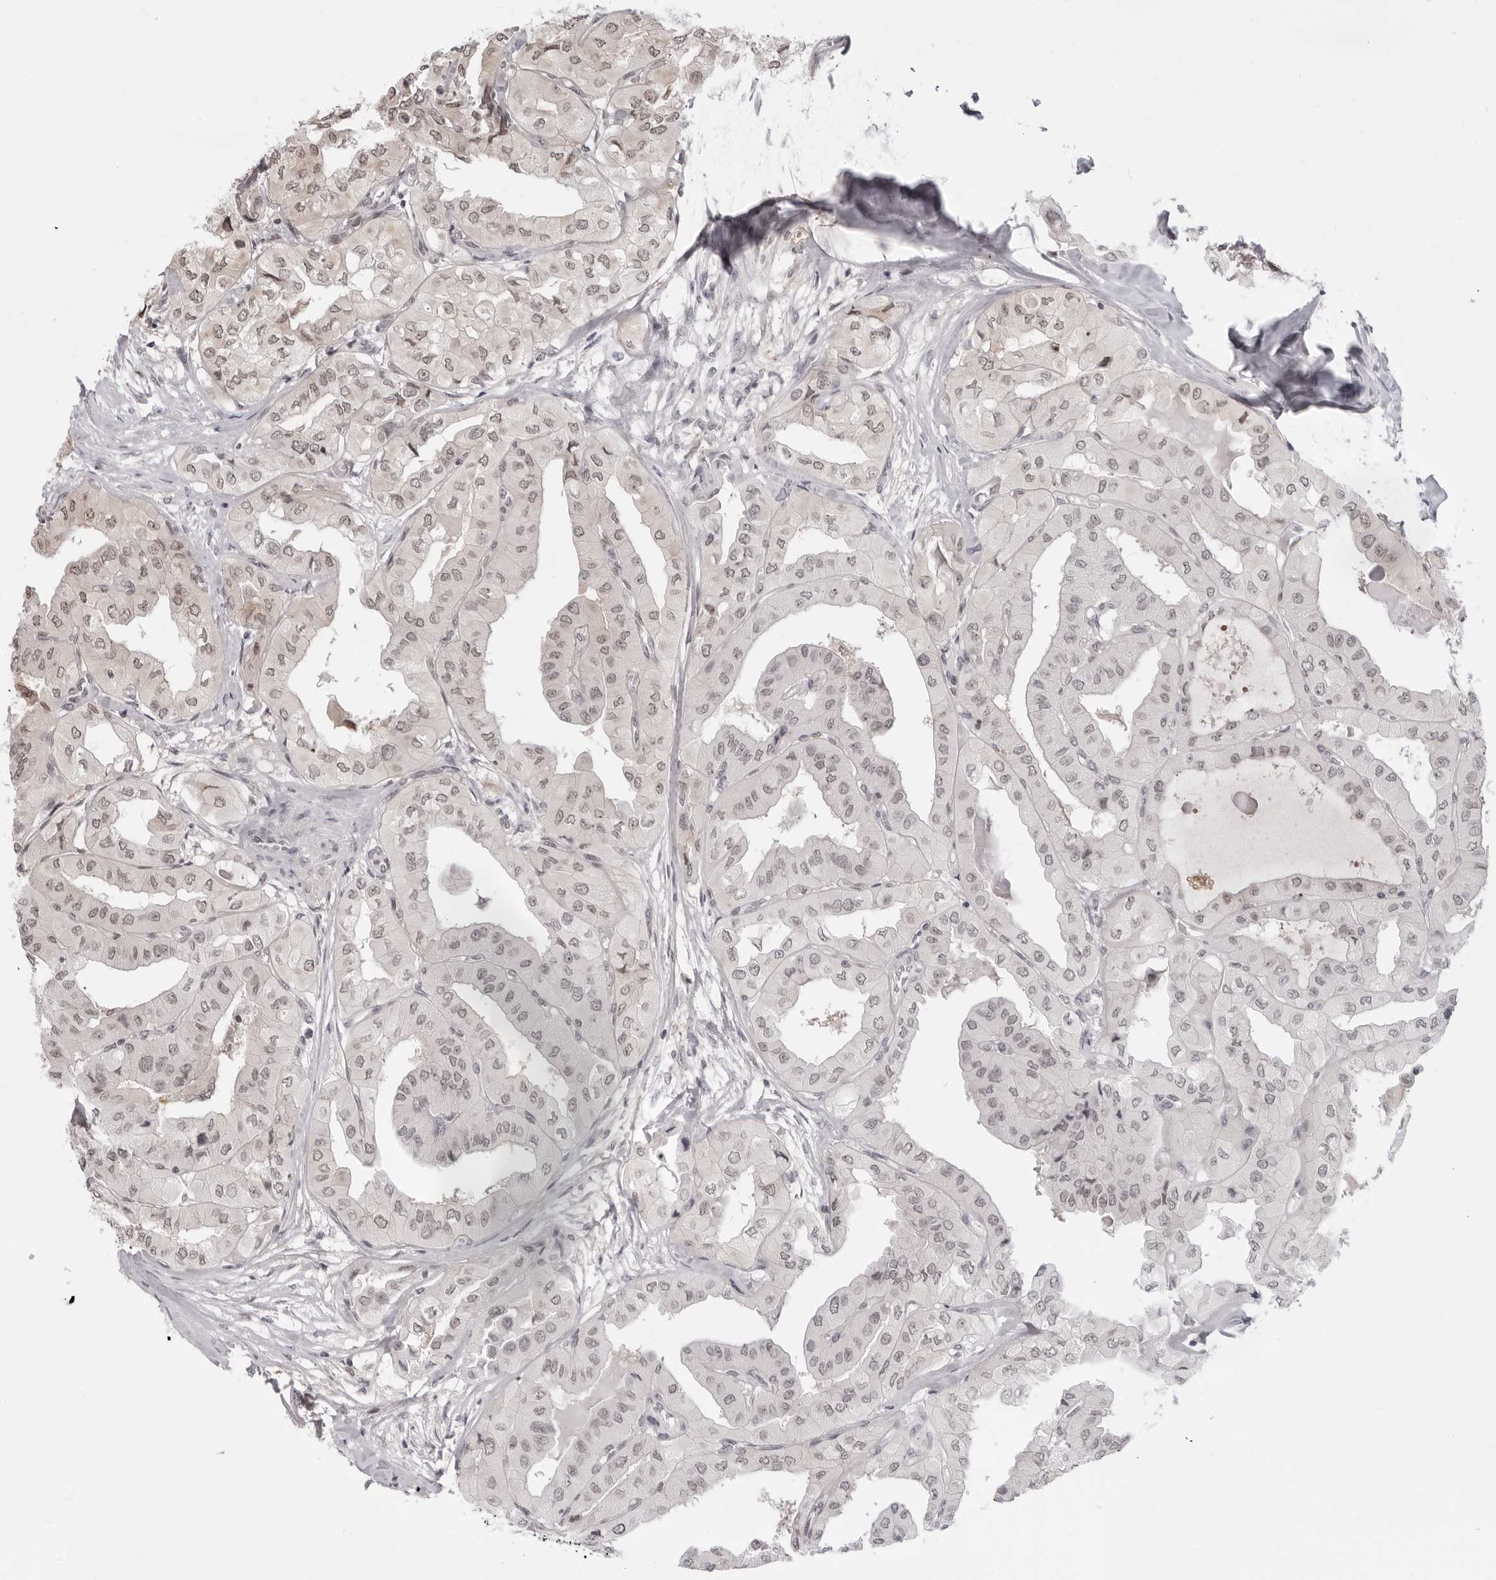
{"staining": {"intensity": "weak", "quantity": "25%-75%", "location": "nuclear"}, "tissue": "thyroid cancer", "cell_type": "Tumor cells", "image_type": "cancer", "snomed": [{"axis": "morphology", "description": "Papillary adenocarcinoma, NOS"}, {"axis": "topography", "description": "Thyroid gland"}], "caption": "Tumor cells exhibit low levels of weak nuclear expression in about 25%-75% of cells in thyroid cancer. Ihc stains the protein in brown and the nuclei are stained blue.", "gene": "SRGAP2", "patient": {"sex": "female", "age": 59}}